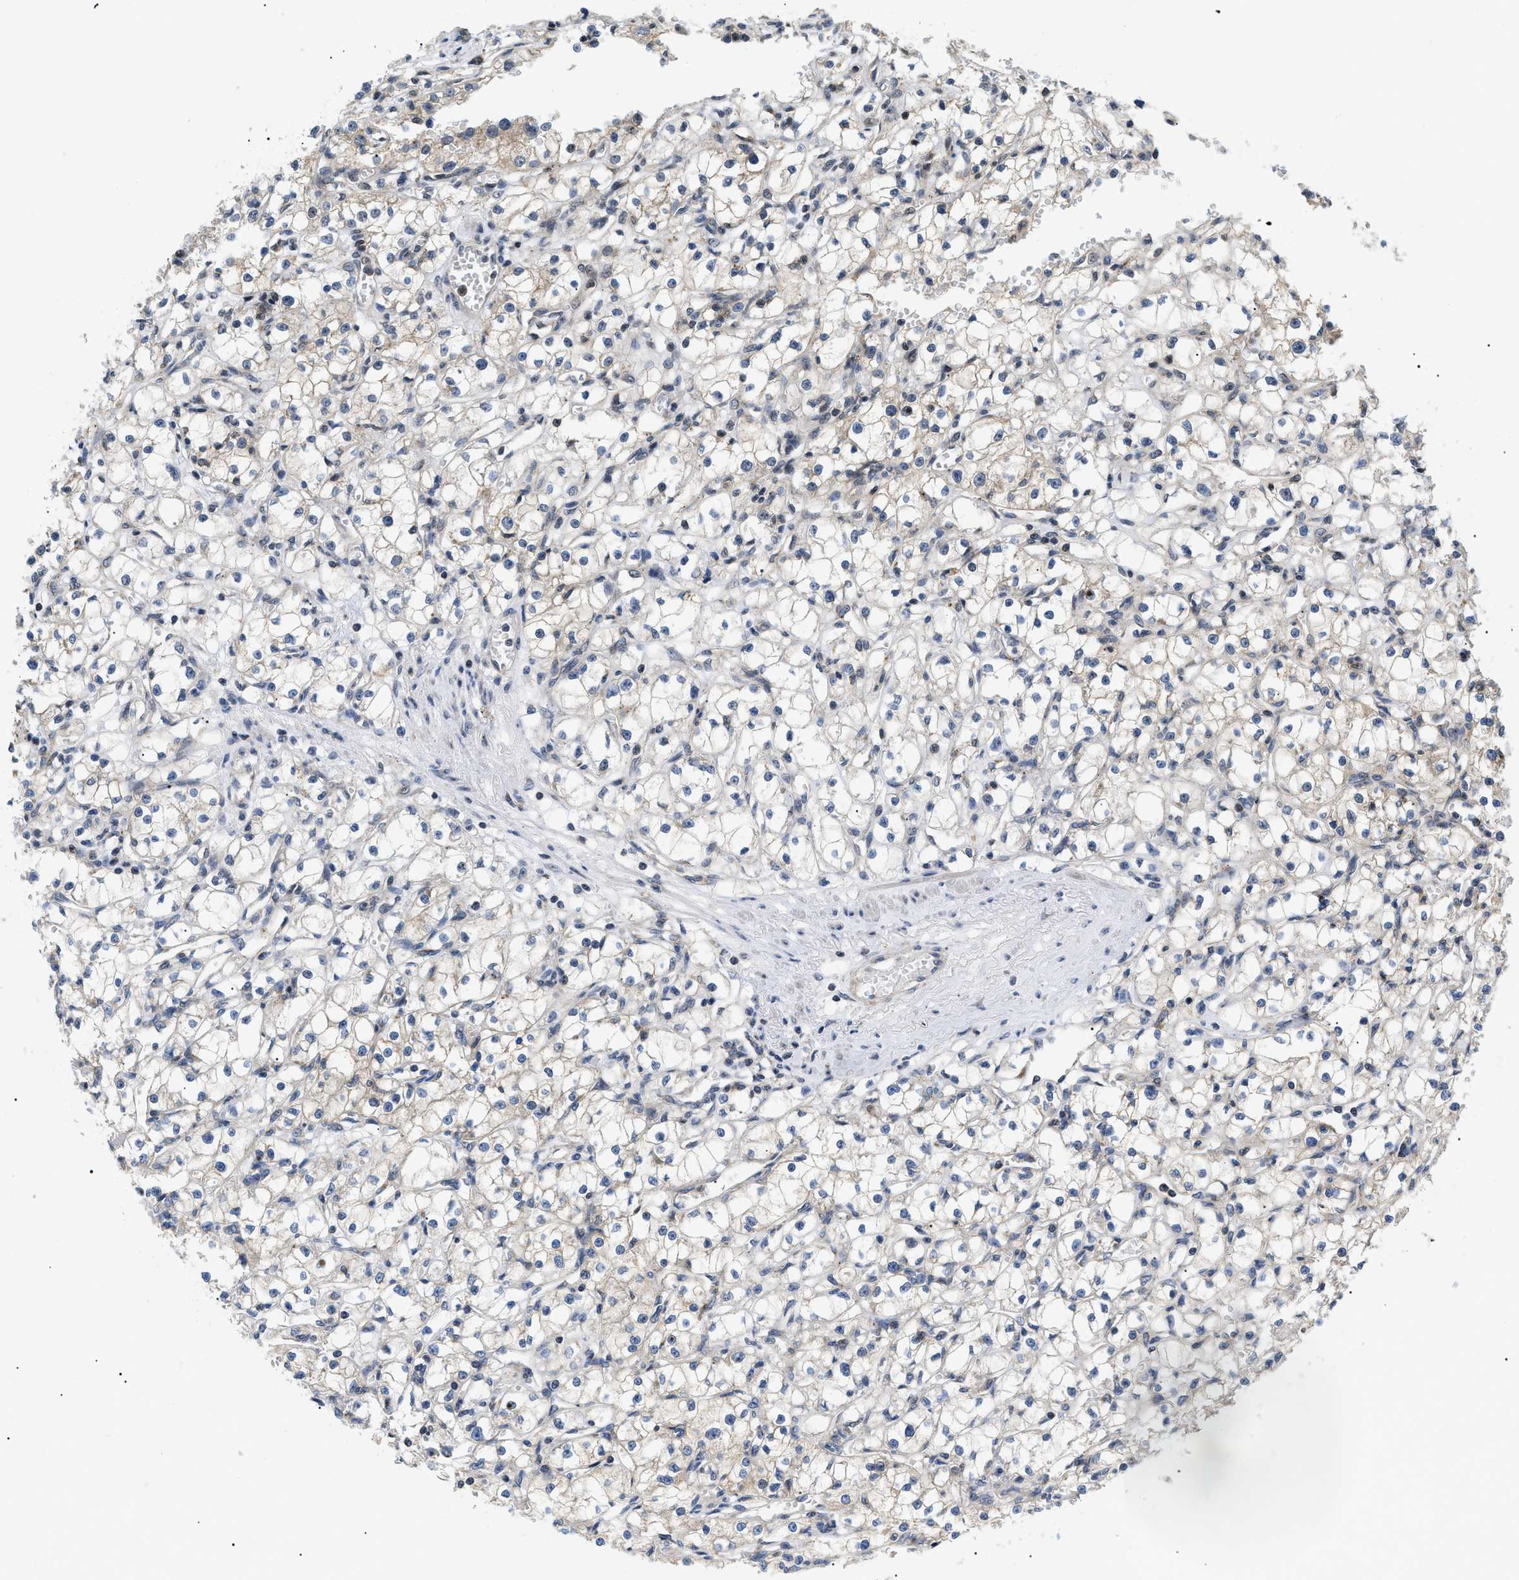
{"staining": {"intensity": "weak", "quantity": "25%-75%", "location": "cytoplasmic/membranous"}, "tissue": "renal cancer", "cell_type": "Tumor cells", "image_type": "cancer", "snomed": [{"axis": "morphology", "description": "Adenocarcinoma, NOS"}, {"axis": "topography", "description": "Kidney"}], "caption": "A micrograph of human adenocarcinoma (renal) stained for a protein displays weak cytoplasmic/membranous brown staining in tumor cells. (DAB IHC with brightfield microscopy, high magnification).", "gene": "ZBTB11", "patient": {"sex": "male", "age": 56}}